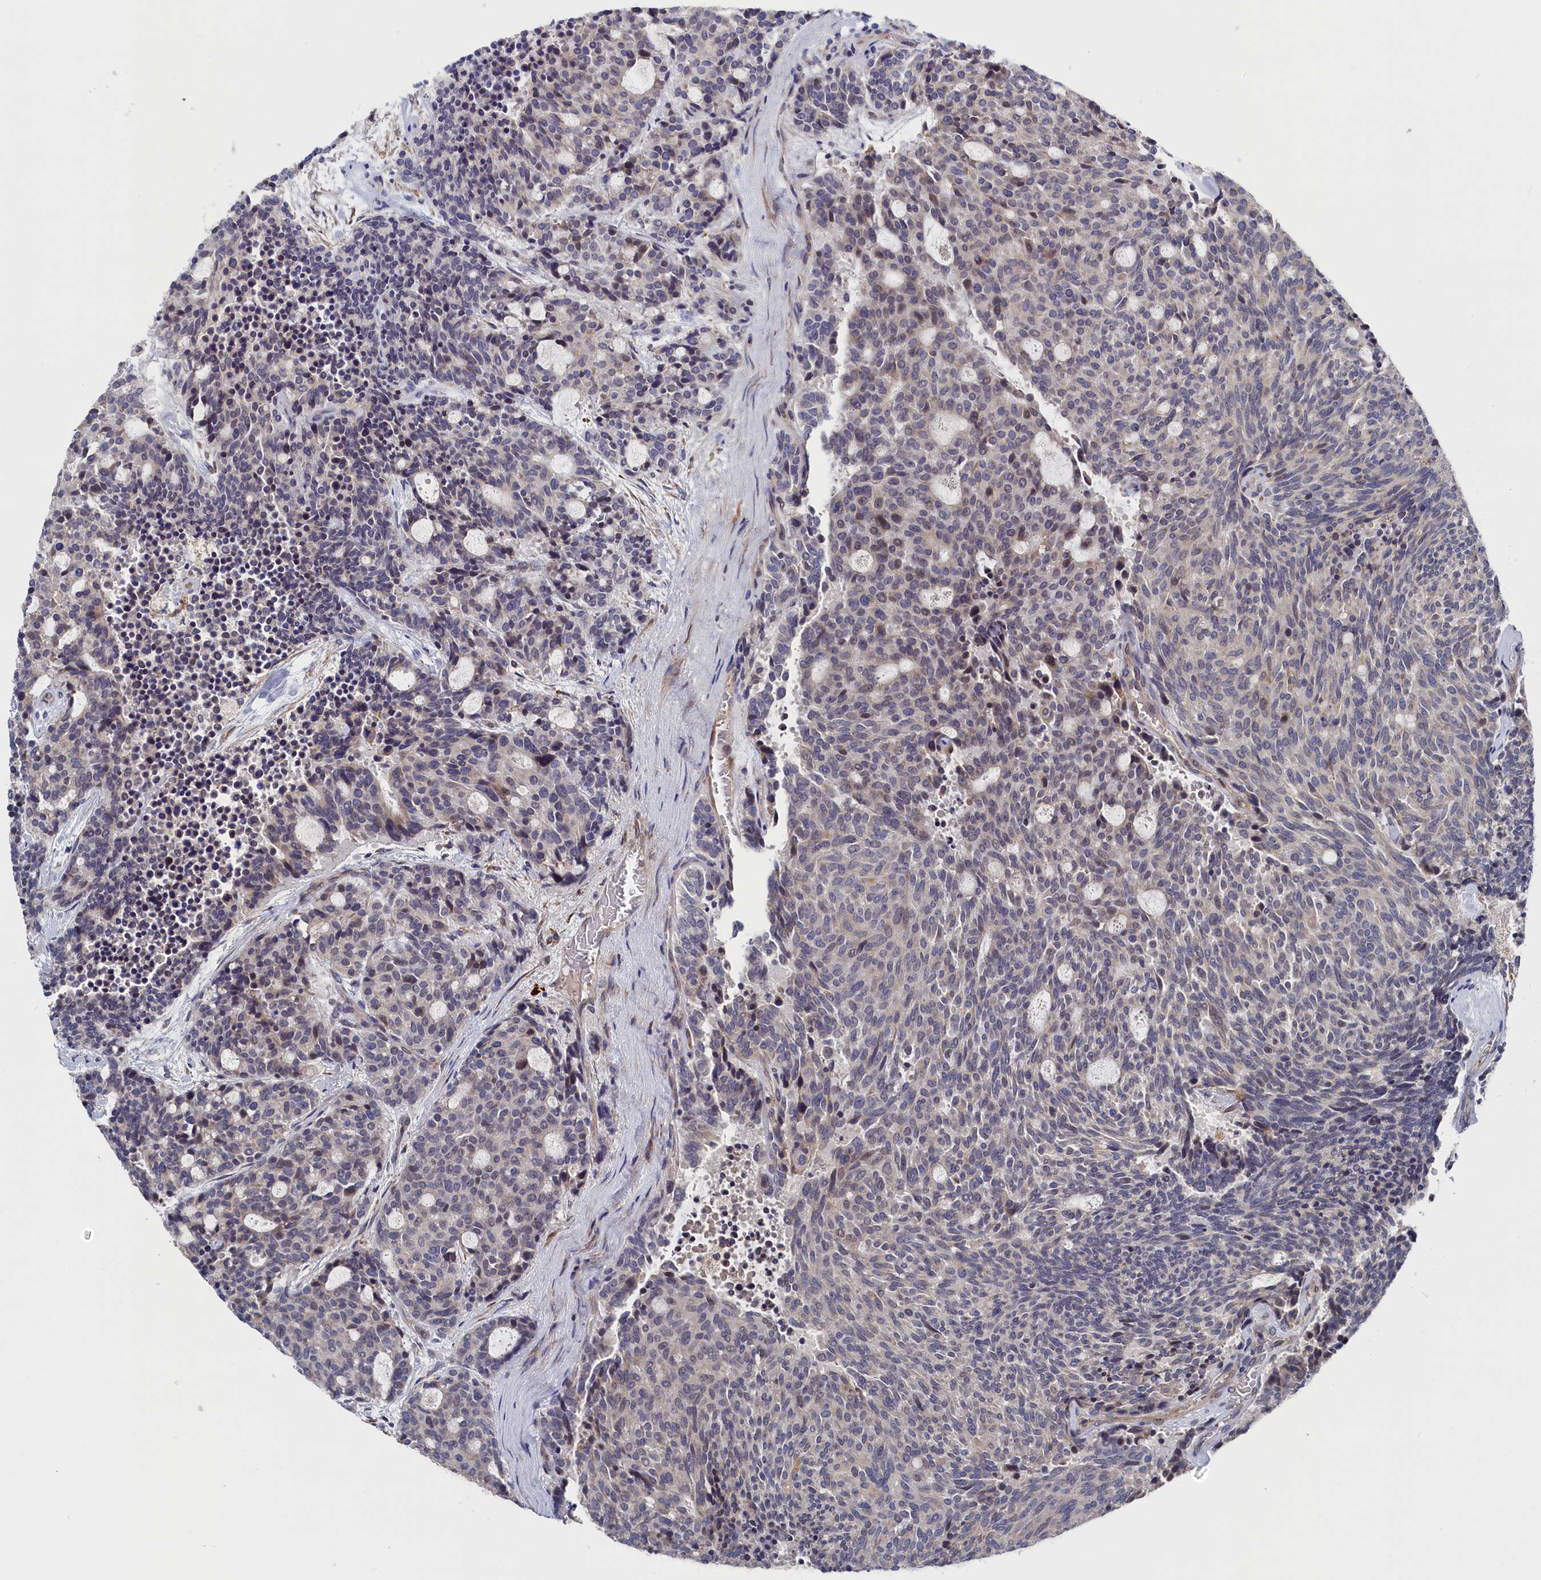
{"staining": {"intensity": "negative", "quantity": "none", "location": "none"}, "tissue": "carcinoid", "cell_type": "Tumor cells", "image_type": "cancer", "snomed": [{"axis": "morphology", "description": "Carcinoid, malignant, NOS"}, {"axis": "topography", "description": "Pancreas"}], "caption": "Histopathology image shows no significant protein expression in tumor cells of malignant carcinoid. The staining is performed using DAB brown chromogen with nuclei counter-stained in using hematoxylin.", "gene": "CYB5D2", "patient": {"sex": "female", "age": 54}}